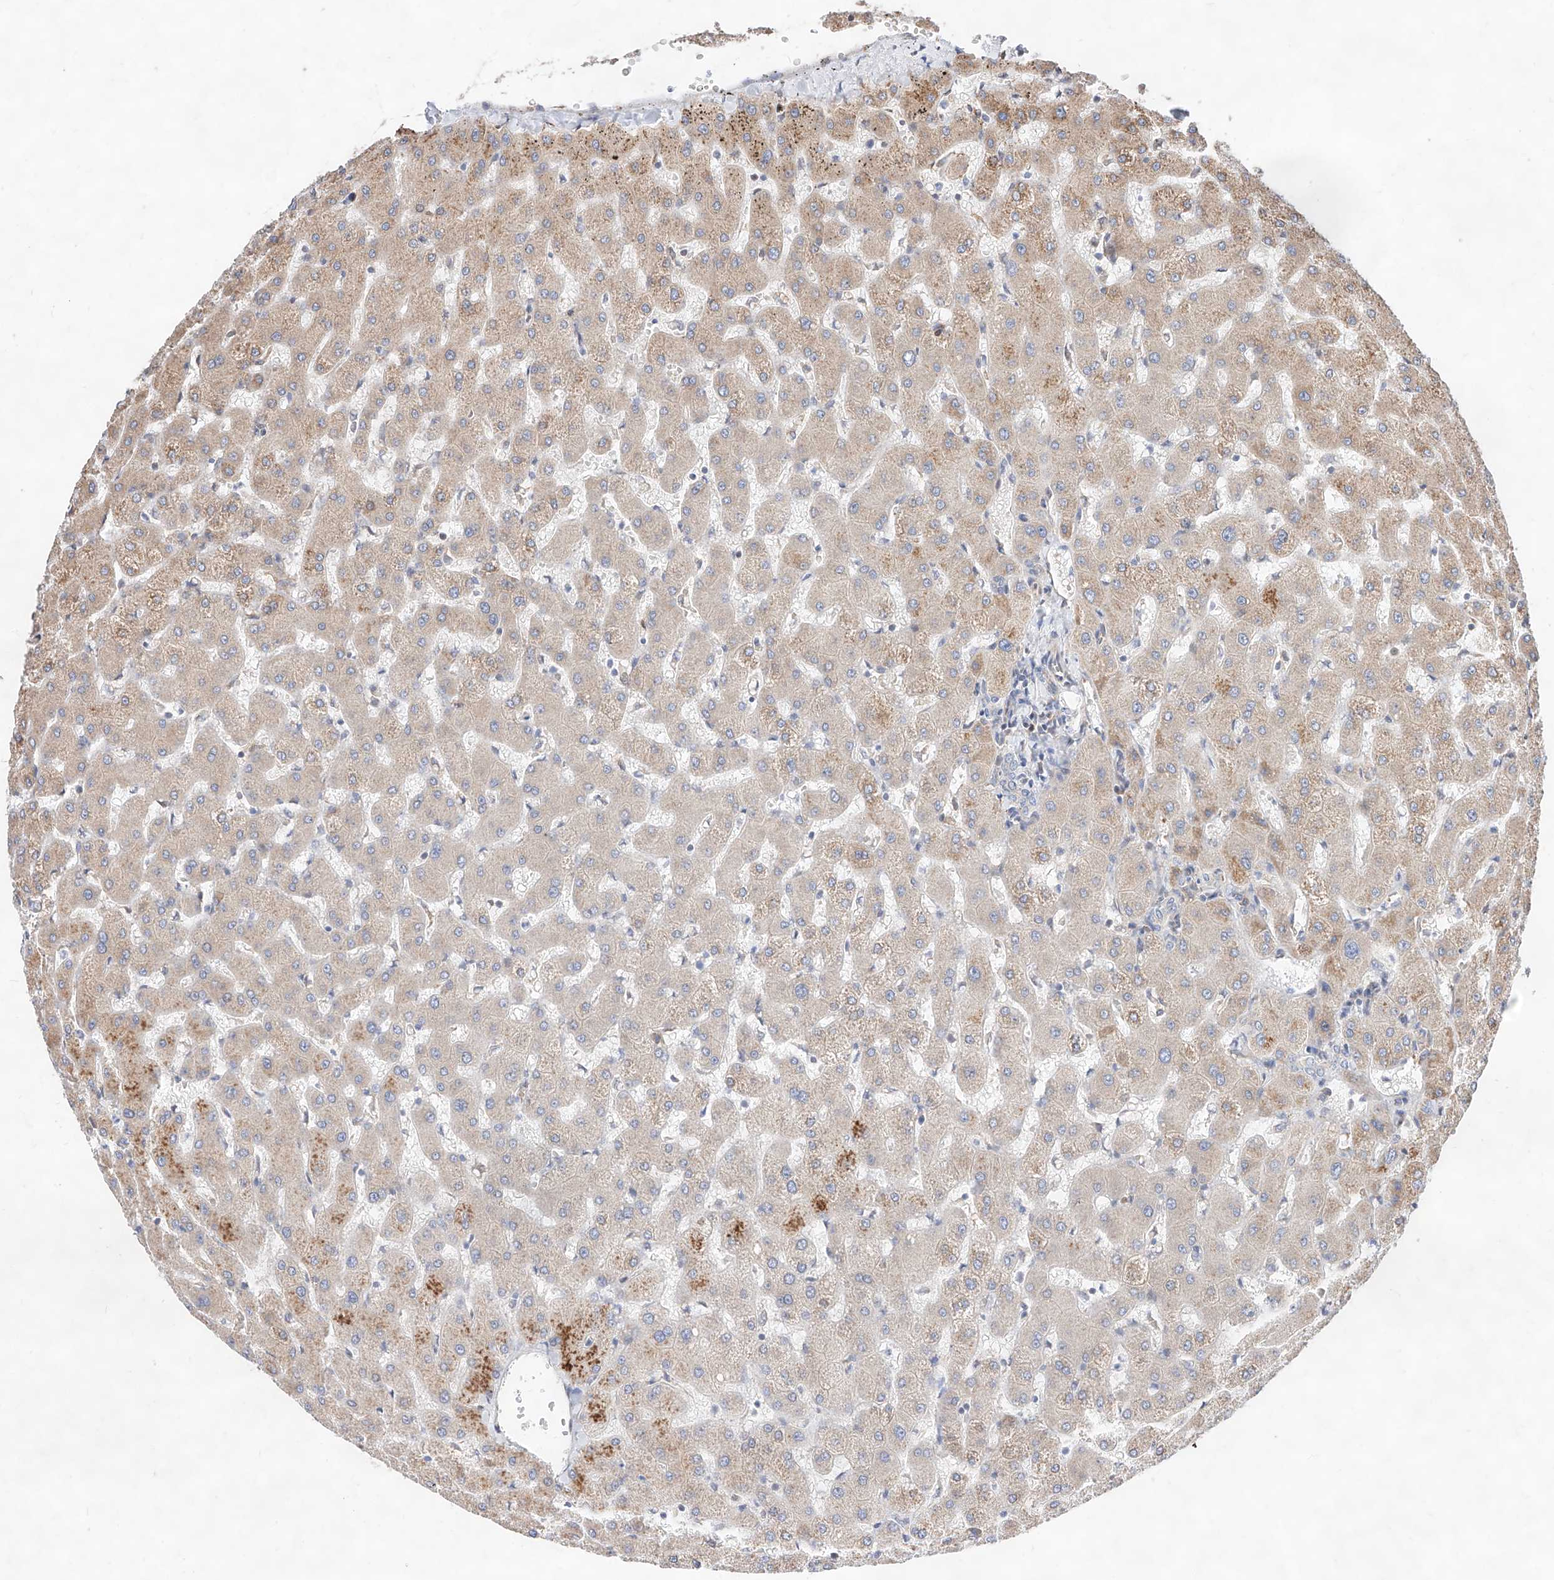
{"staining": {"intensity": "negative", "quantity": "none", "location": "none"}, "tissue": "liver", "cell_type": "Cholangiocytes", "image_type": "normal", "snomed": [{"axis": "morphology", "description": "Normal tissue, NOS"}, {"axis": "topography", "description": "Liver"}], "caption": "Immunohistochemistry (IHC) histopathology image of normal liver: human liver stained with DAB (3,3'-diaminobenzidine) reveals no significant protein expression in cholangiocytes. The staining is performed using DAB (3,3'-diaminobenzidine) brown chromogen with nuclei counter-stained in using hematoxylin.", "gene": "ATP9B", "patient": {"sex": "female", "age": 63}}